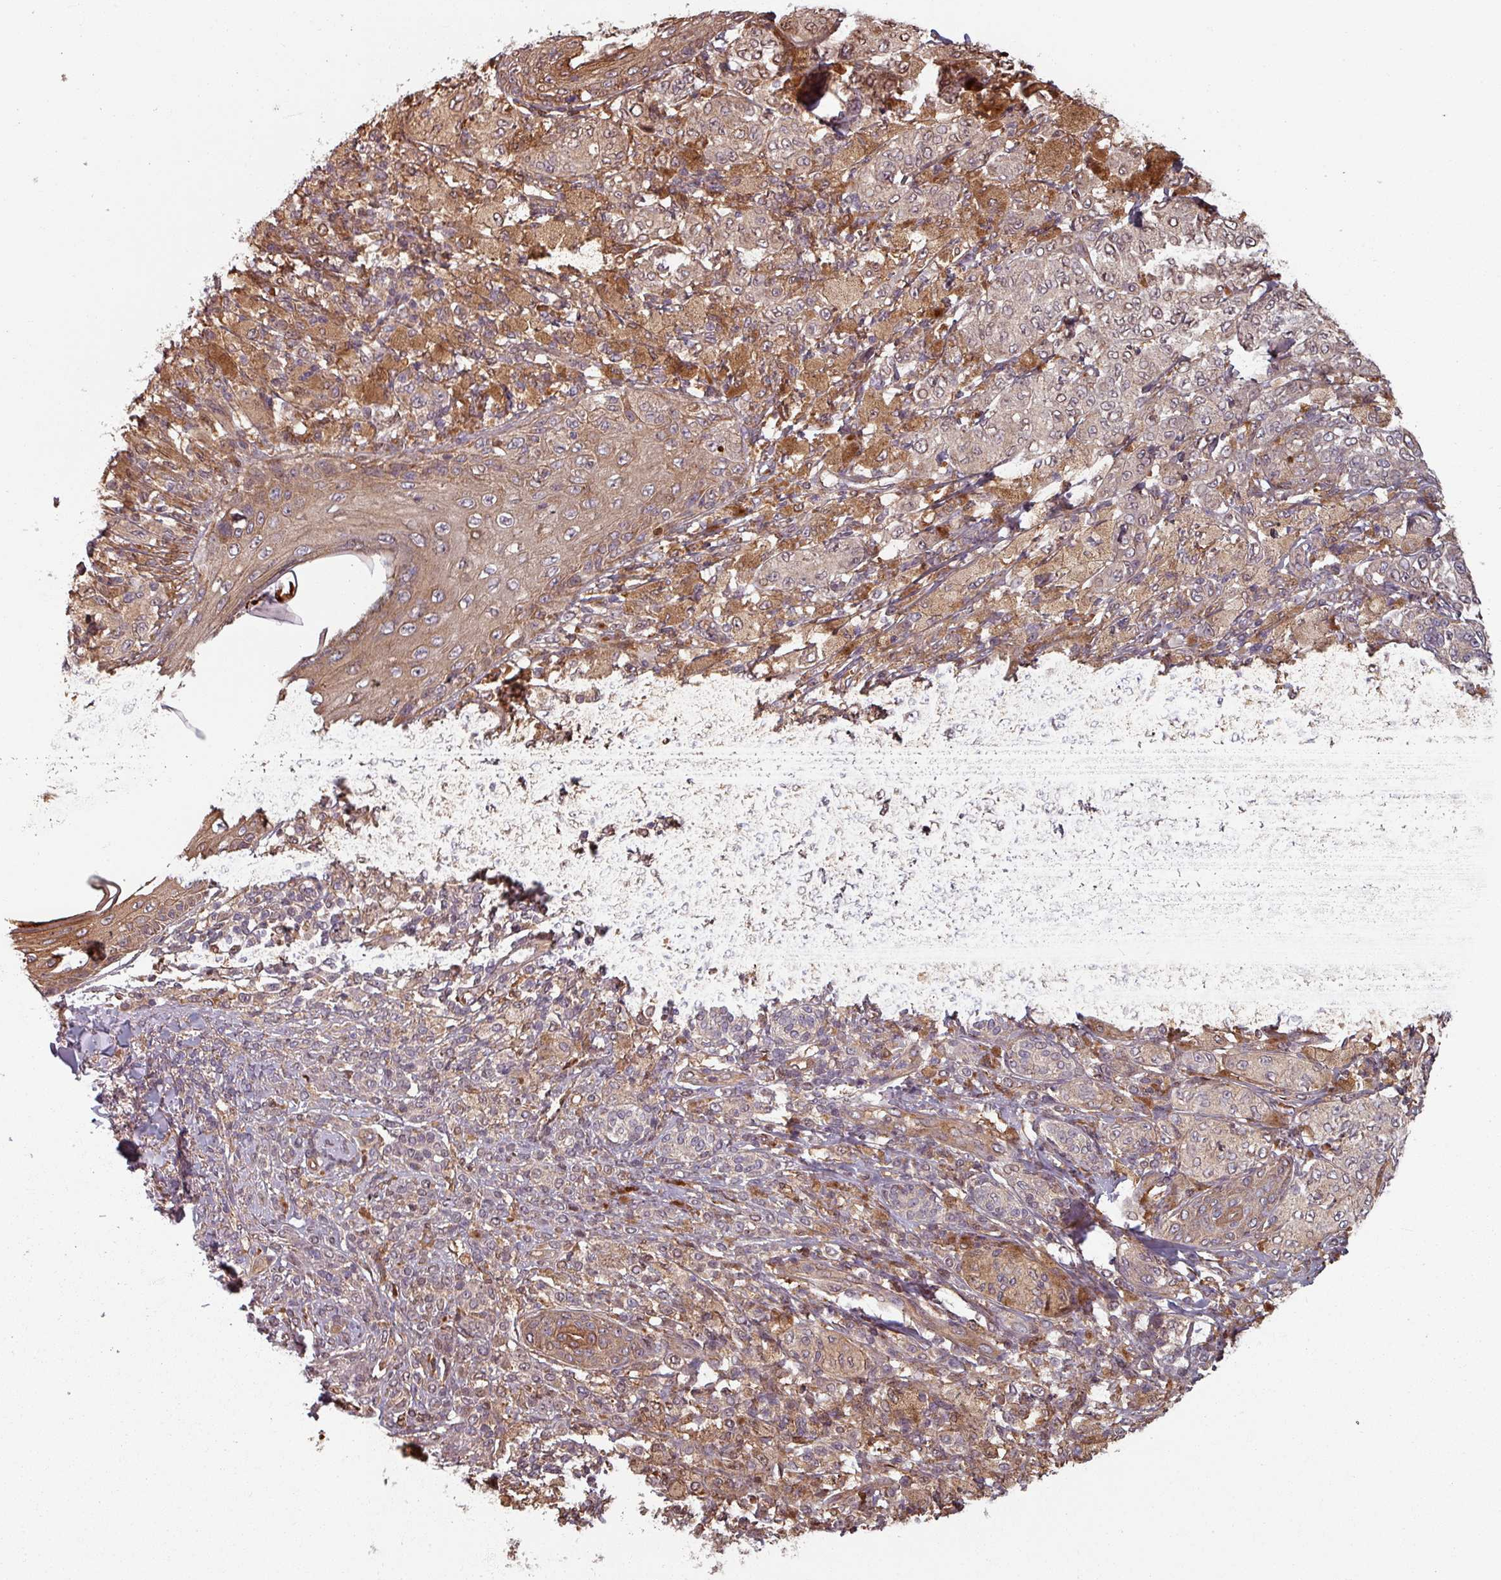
{"staining": {"intensity": "moderate", "quantity": "25%-75%", "location": "cytoplasmic/membranous"}, "tissue": "melanoma", "cell_type": "Tumor cells", "image_type": "cancer", "snomed": [{"axis": "morphology", "description": "Malignant melanoma, NOS"}, {"axis": "topography", "description": "Skin"}], "caption": "A micrograph of human malignant melanoma stained for a protein exhibits moderate cytoplasmic/membranous brown staining in tumor cells. Using DAB (brown) and hematoxylin (blue) stains, captured at high magnification using brightfield microscopy.", "gene": "EID1", "patient": {"sex": "male", "age": 42}}